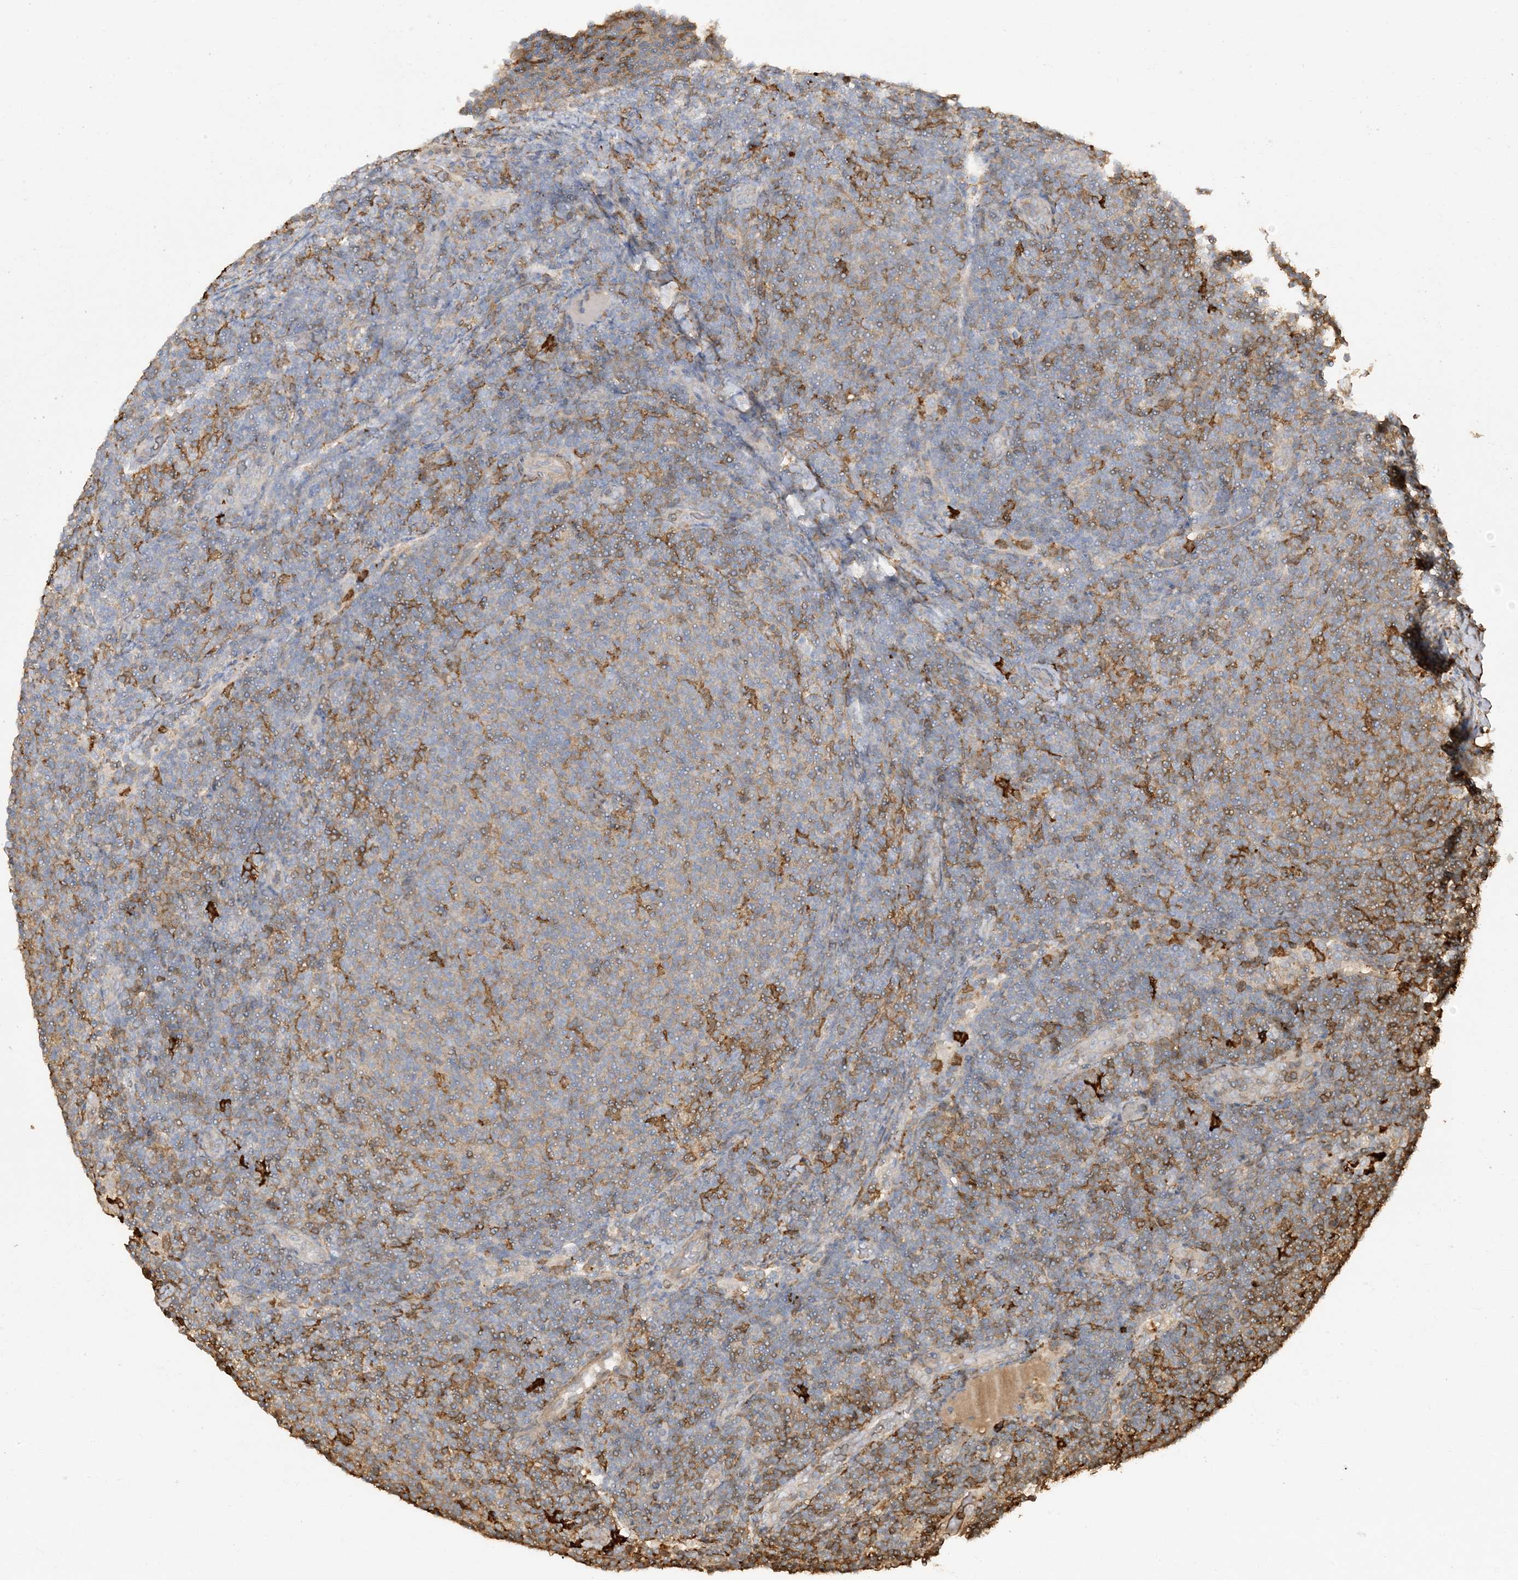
{"staining": {"intensity": "weak", "quantity": "25%-75%", "location": "cytoplasmic/membranous"}, "tissue": "lymphoma", "cell_type": "Tumor cells", "image_type": "cancer", "snomed": [{"axis": "morphology", "description": "Malignant lymphoma, non-Hodgkin's type, Low grade"}, {"axis": "topography", "description": "Lymph node"}], "caption": "Immunohistochemical staining of human low-grade malignant lymphoma, non-Hodgkin's type shows low levels of weak cytoplasmic/membranous staining in about 25%-75% of tumor cells.", "gene": "PHACTR2", "patient": {"sex": "male", "age": 66}}